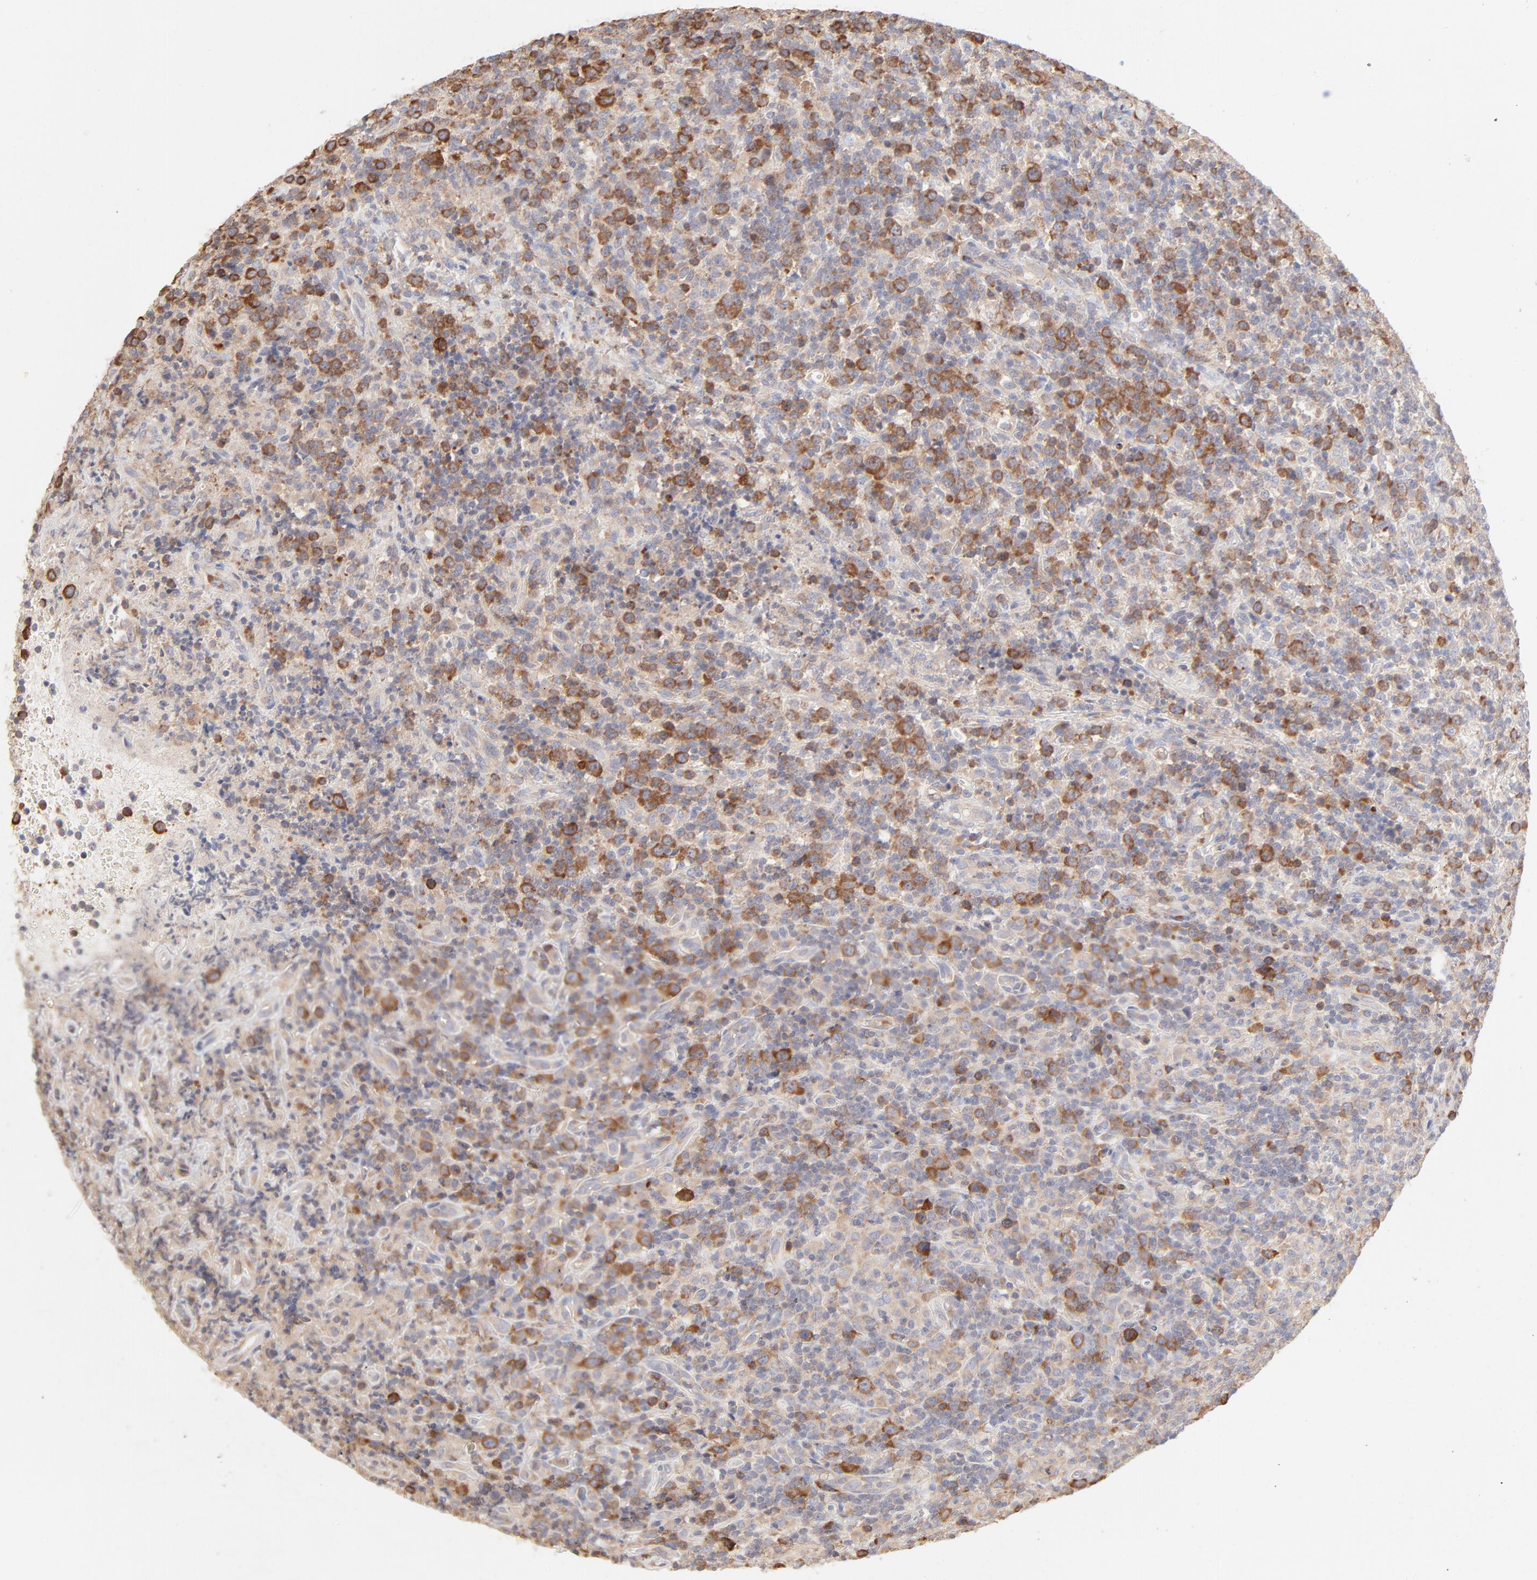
{"staining": {"intensity": "moderate", "quantity": ">75%", "location": "cytoplasmic/membranous"}, "tissue": "lymphoma", "cell_type": "Tumor cells", "image_type": "cancer", "snomed": [{"axis": "morphology", "description": "Hodgkin's disease, NOS"}, {"axis": "topography", "description": "Lymph node"}], "caption": "The immunohistochemical stain labels moderate cytoplasmic/membranous positivity in tumor cells of lymphoma tissue. (brown staining indicates protein expression, while blue staining denotes nuclei).", "gene": "RPS21", "patient": {"sex": "male", "age": 65}}